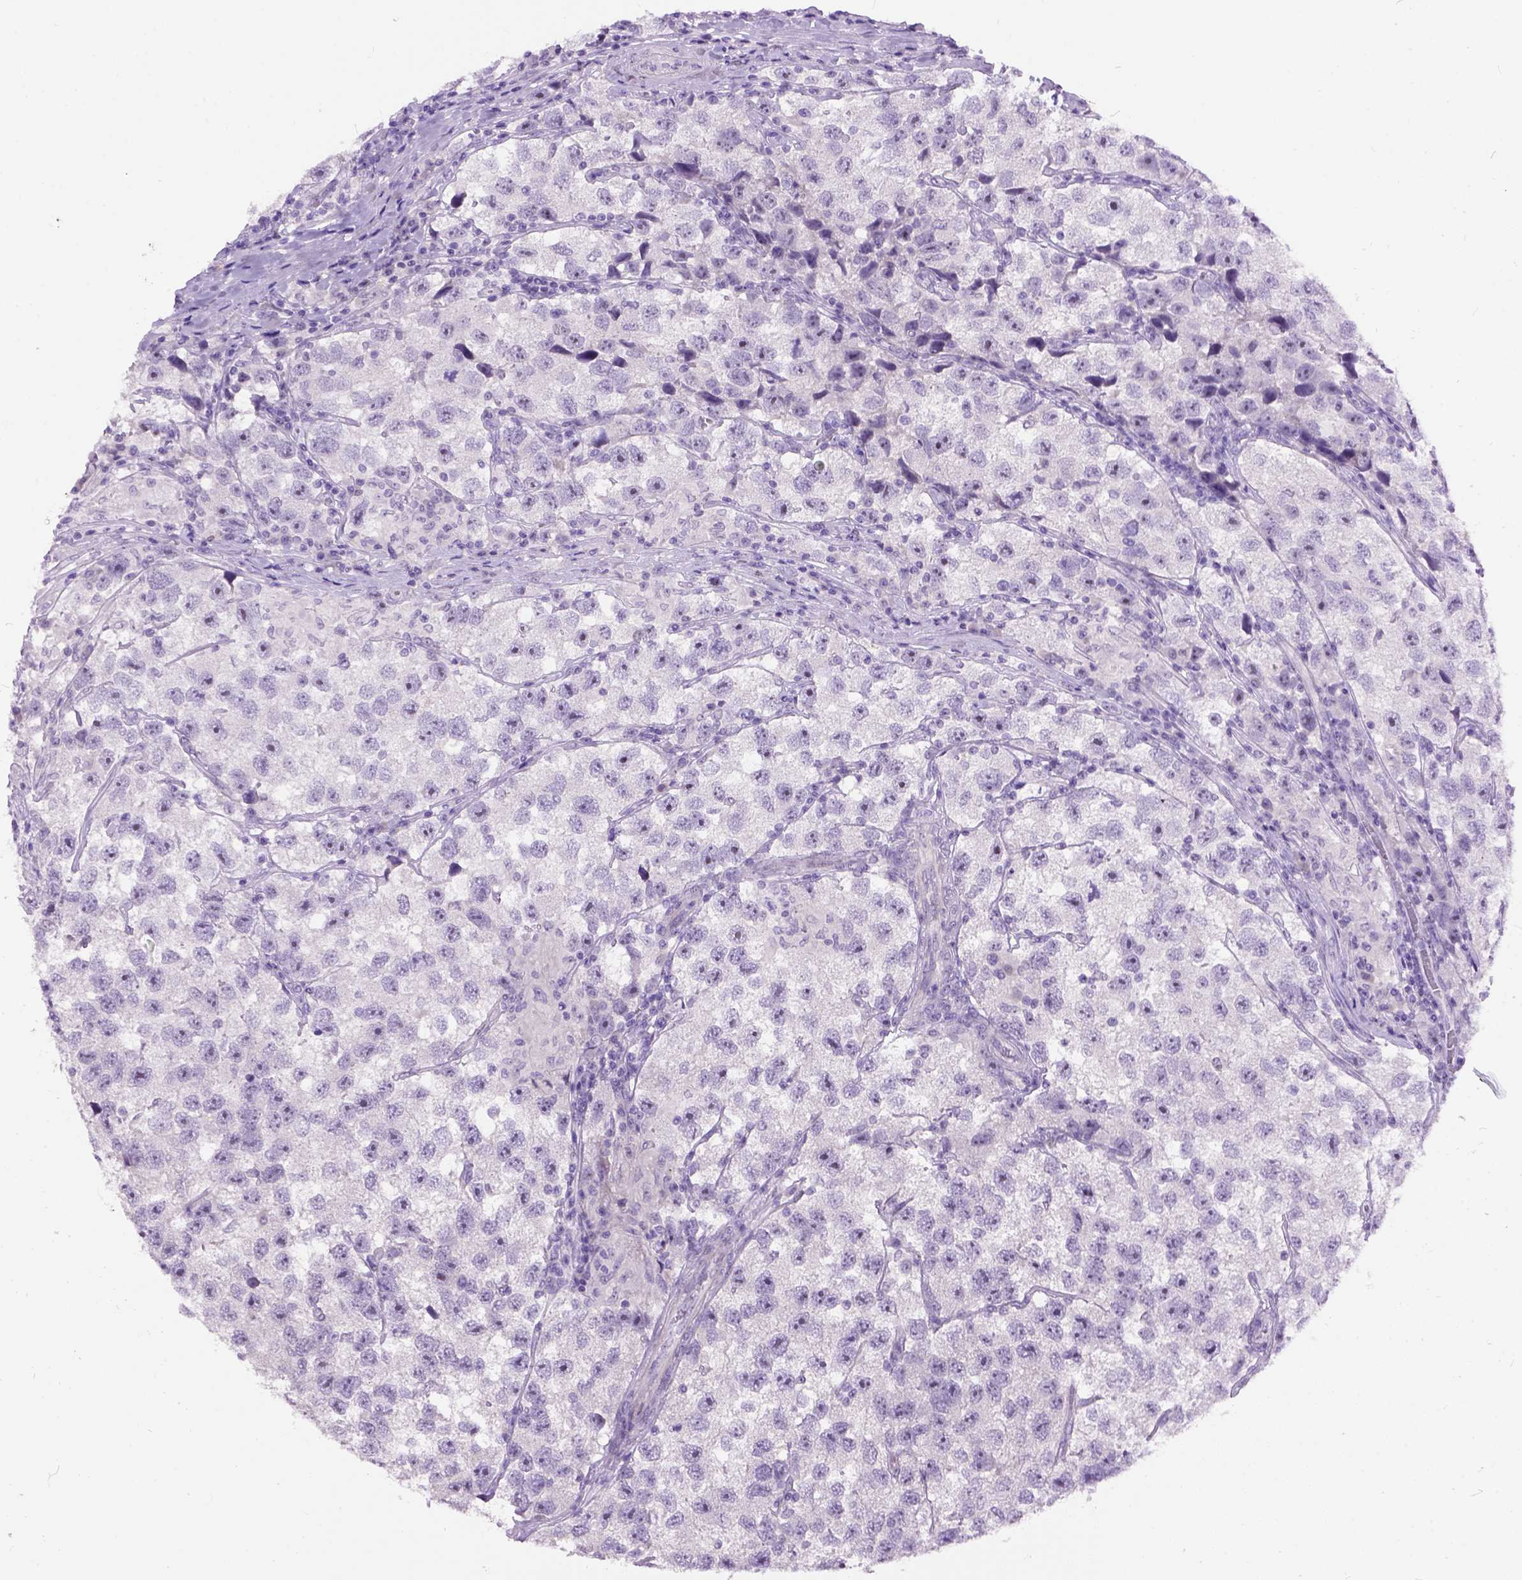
{"staining": {"intensity": "negative", "quantity": "none", "location": "none"}, "tissue": "testis cancer", "cell_type": "Tumor cells", "image_type": "cancer", "snomed": [{"axis": "morphology", "description": "Seminoma, NOS"}, {"axis": "topography", "description": "Testis"}], "caption": "Immunohistochemistry (IHC) of human testis cancer reveals no expression in tumor cells. (DAB IHC, high magnification).", "gene": "MAPT", "patient": {"sex": "male", "age": 26}}